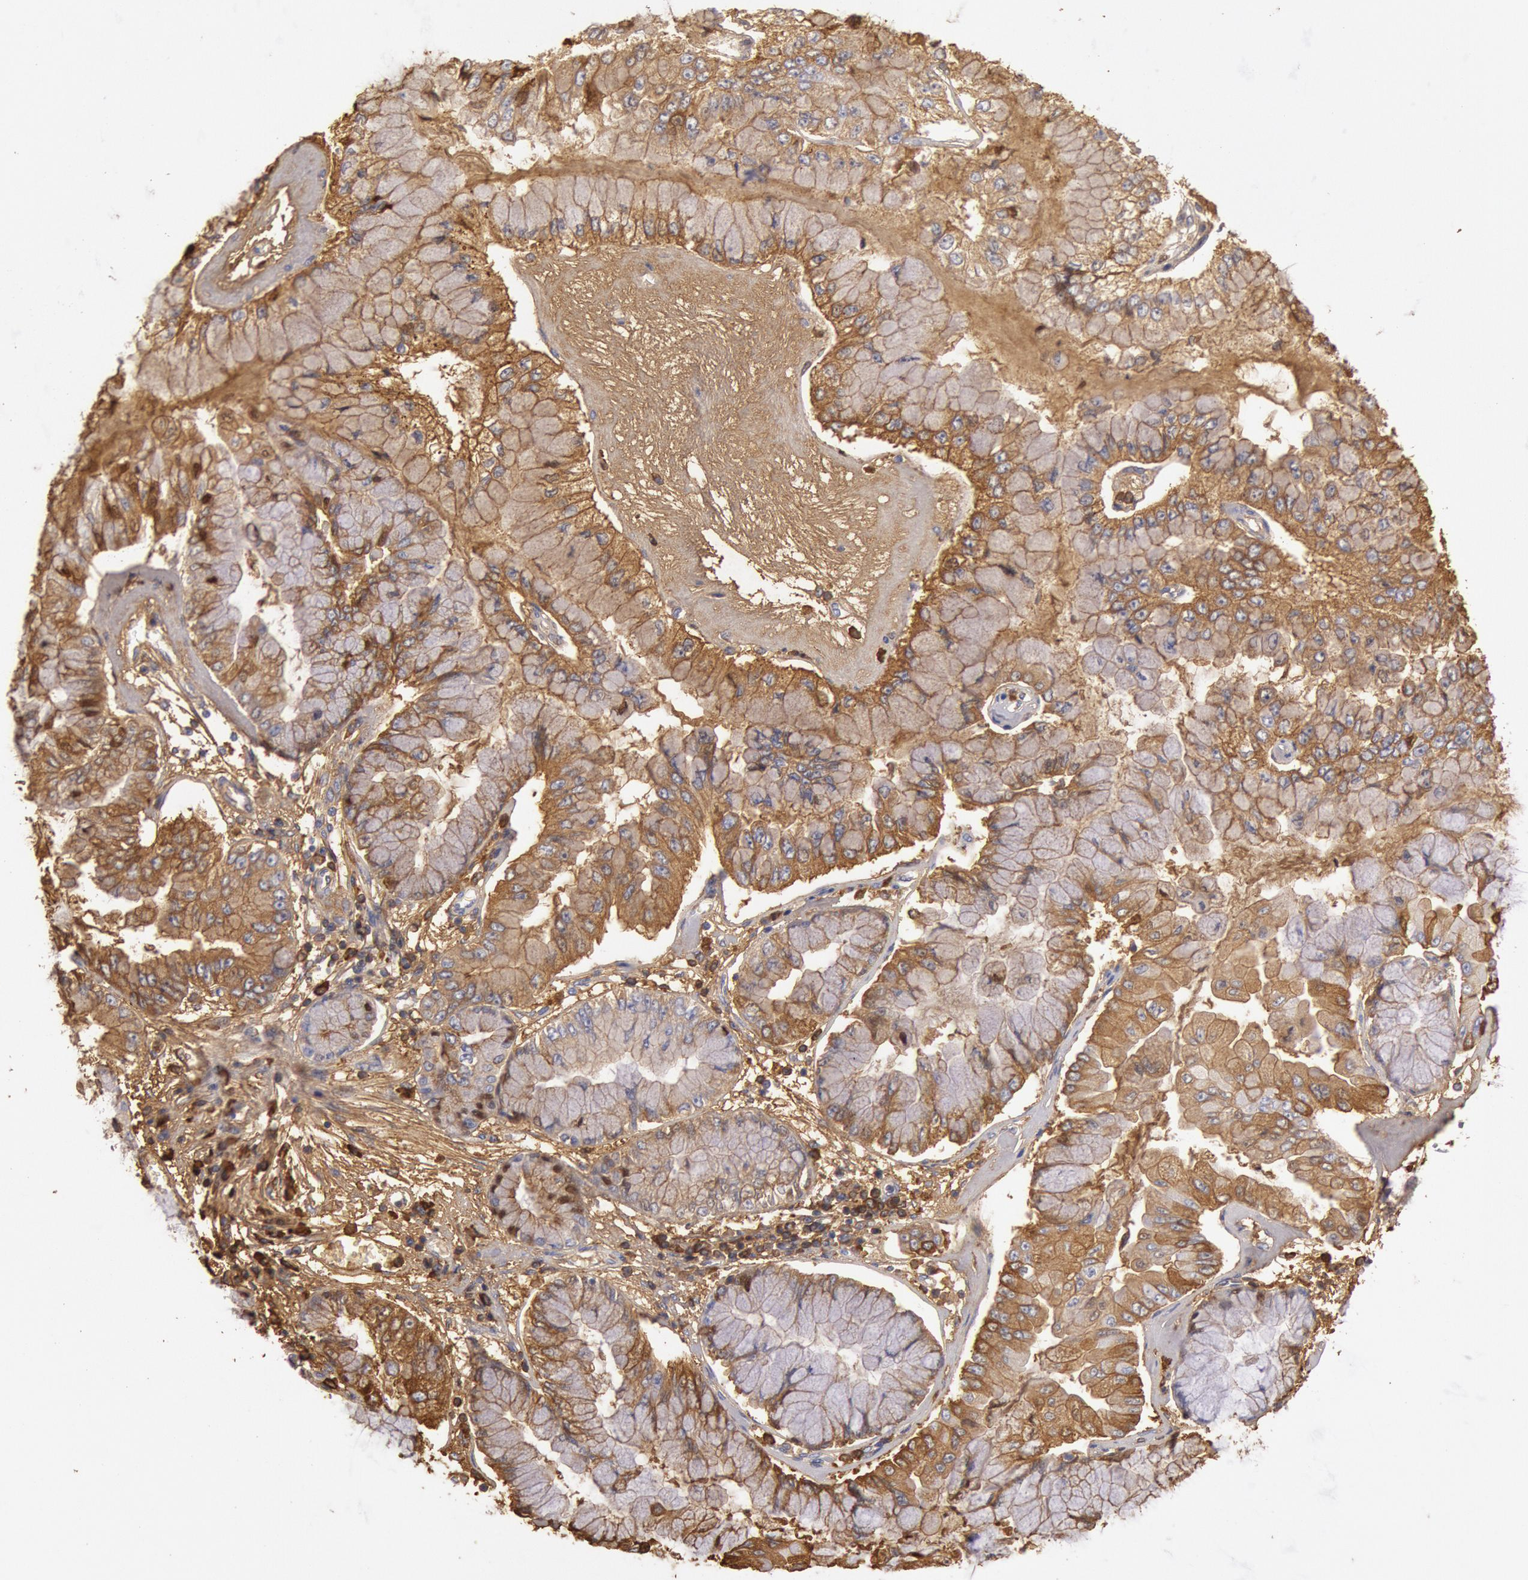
{"staining": {"intensity": "moderate", "quantity": "25%-75%", "location": "cytoplasmic/membranous"}, "tissue": "liver cancer", "cell_type": "Tumor cells", "image_type": "cancer", "snomed": [{"axis": "morphology", "description": "Cholangiocarcinoma"}, {"axis": "topography", "description": "Liver"}], "caption": "Brown immunohistochemical staining in liver cholangiocarcinoma shows moderate cytoplasmic/membranous expression in about 25%-75% of tumor cells. The staining was performed using DAB, with brown indicating positive protein expression. Nuclei are stained blue with hematoxylin.", "gene": "IGHA1", "patient": {"sex": "female", "age": 79}}